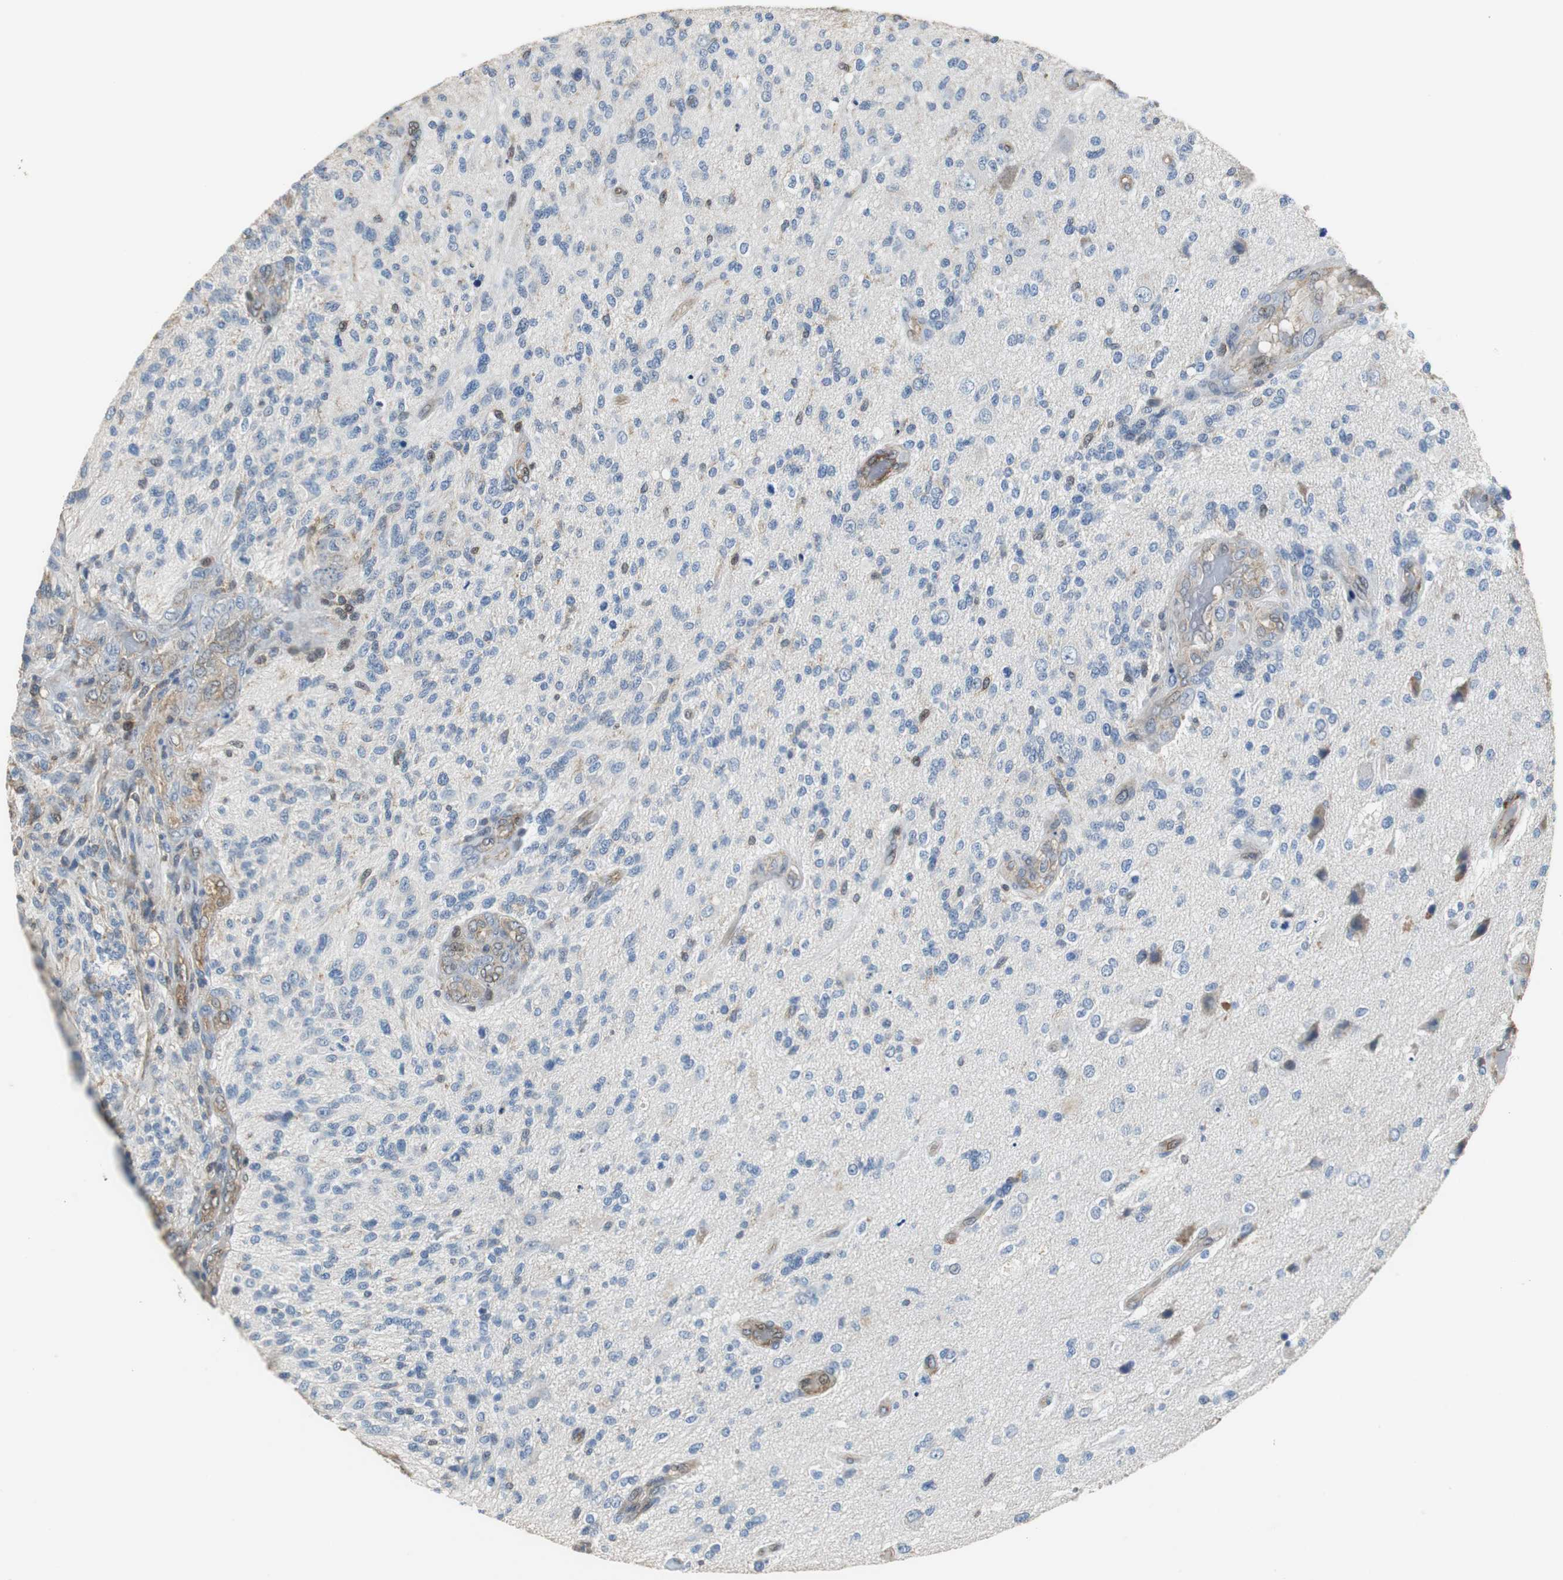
{"staining": {"intensity": "negative", "quantity": "none", "location": "none"}, "tissue": "glioma", "cell_type": "Tumor cells", "image_type": "cancer", "snomed": [{"axis": "morphology", "description": "Normal tissue, NOS"}, {"axis": "morphology", "description": "Glioma, malignant, High grade"}, {"axis": "topography", "description": "Cerebral cortex"}], "caption": "This is an immunohistochemistry micrograph of glioma. There is no expression in tumor cells.", "gene": "GSDMD", "patient": {"sex": "male", "age": 75}}